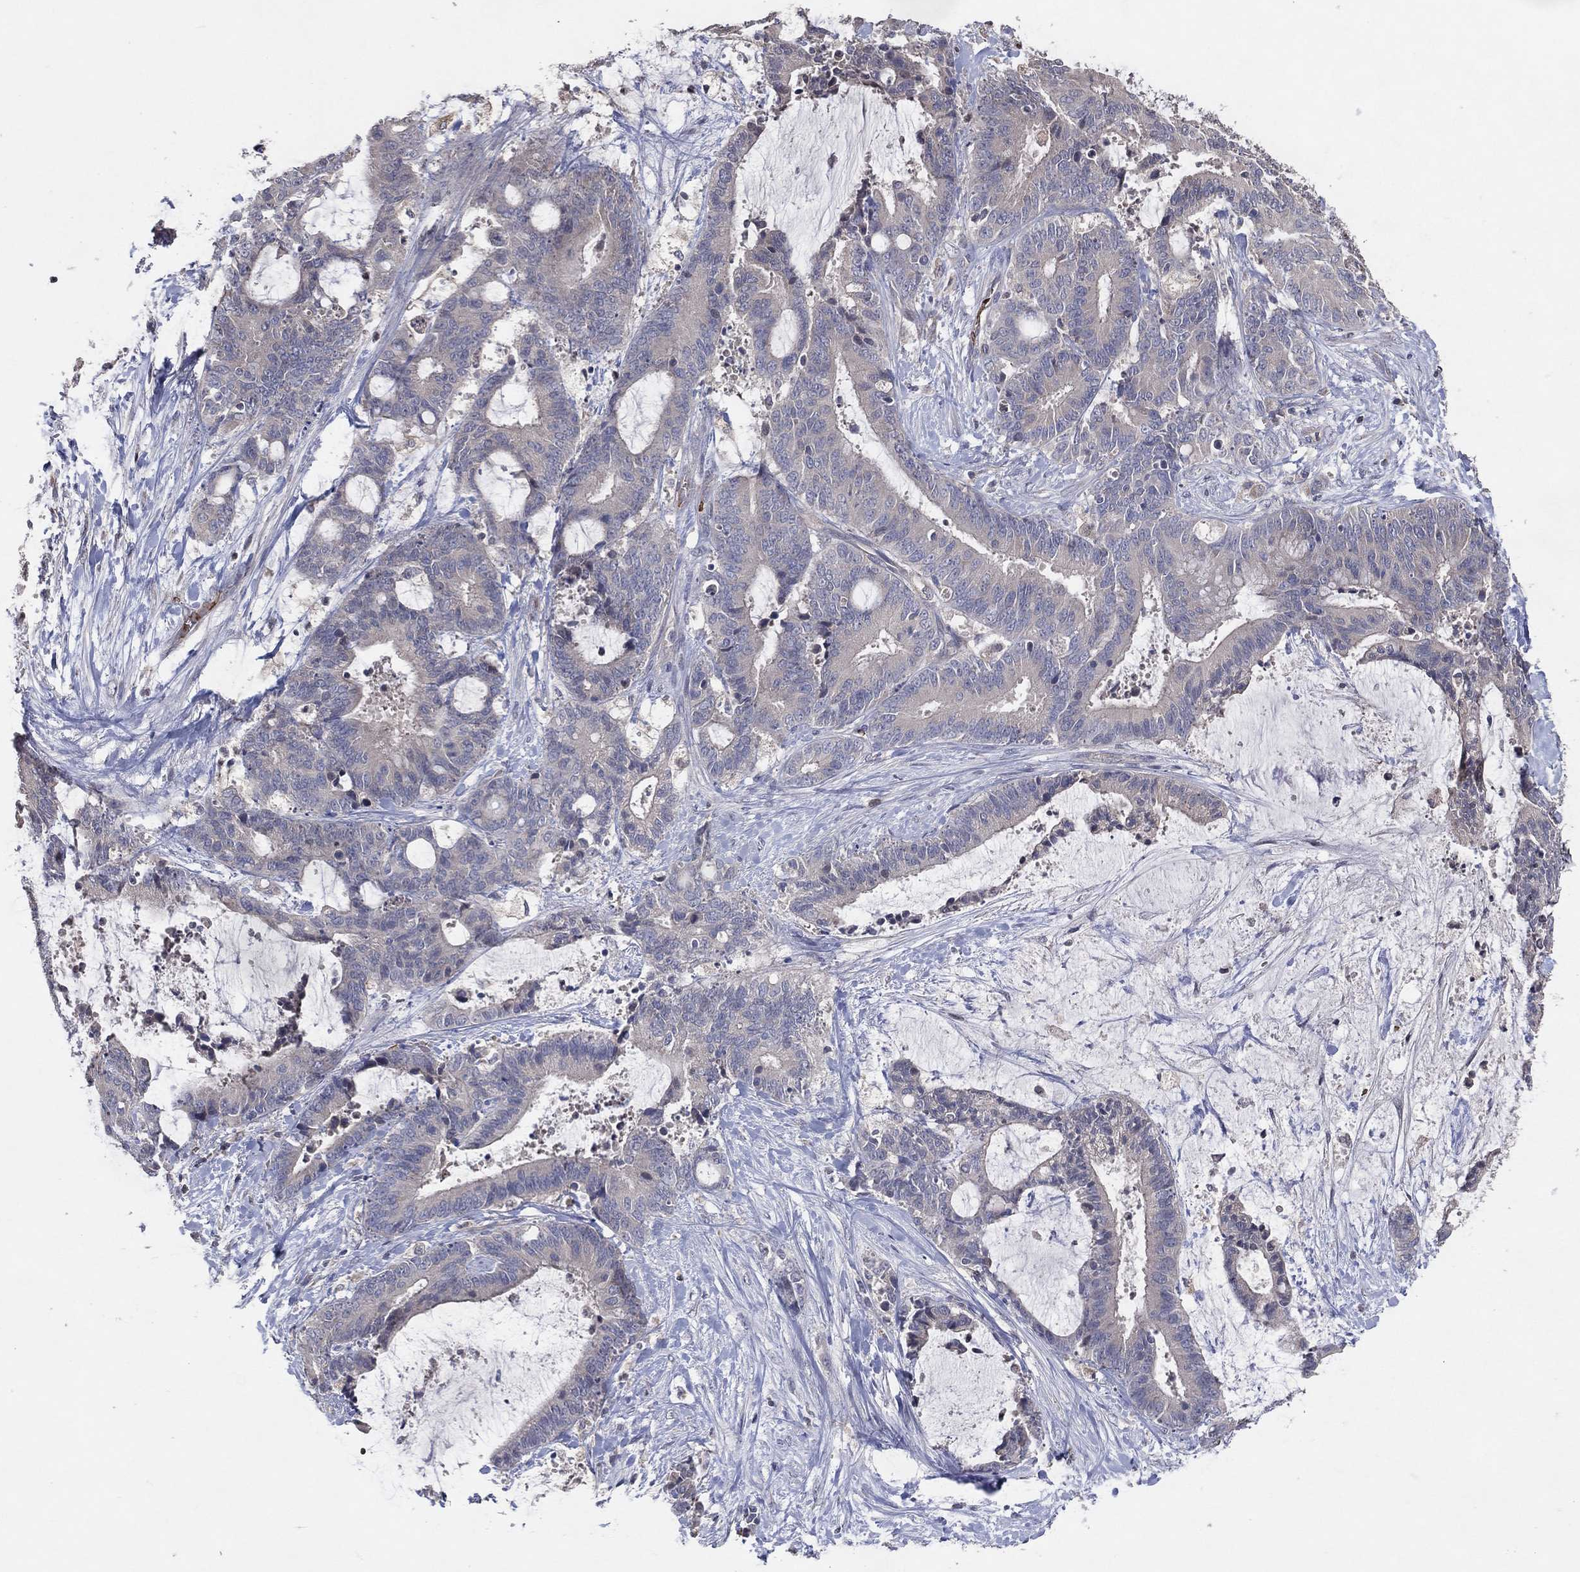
{"staining": {"intensity": "negative", "quantity": "none", "location": "none"}, "tissue": "liver cancer", "cell_type": "Tumor cells", "image_type": "cancer", "snomed": [{"axis": "morphology", "description": "Cholangiocarcinoma"}, {"axis": "topography", "description": "Liver"}], "caption": "High power microscopy histopathology image of an immunohistochemistry image of liver cancer, revealing no significant positivity in tumor cells.", "gene": "DNAH7", "patient": {"sex": "female", "age": 73}}